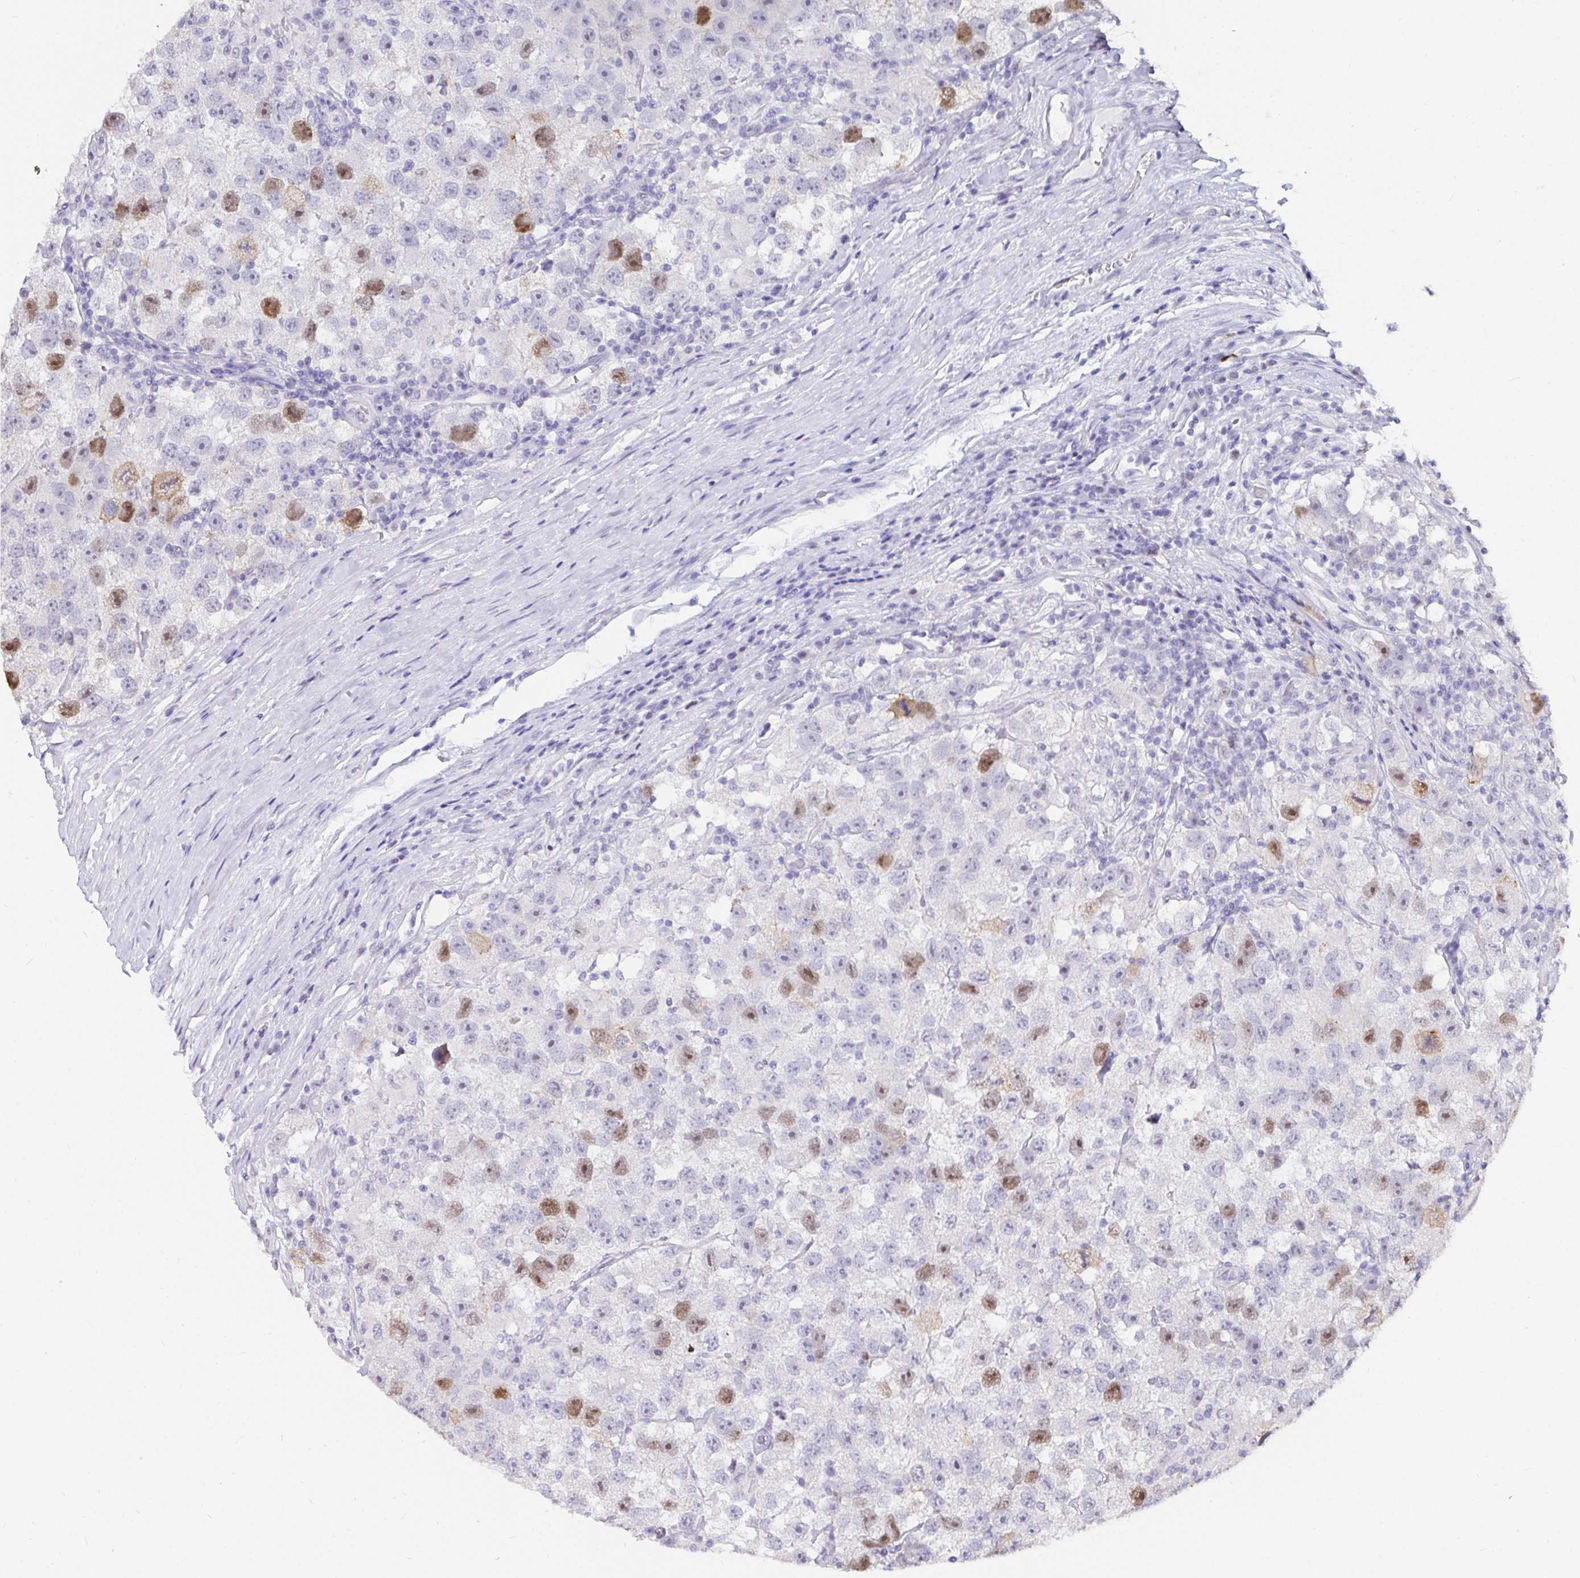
{"staining": {"intensity": "moderate", "quantity": "25%-75%", "location": "nuclear"}, "tissue": "testis cancer", "cell_type": "Tumor cells", "image_type": "cancer", "snomed": [{"axis": "morphology", "description": "Seminoma, NOS"}, {"axis": "topography", "description": "Testis"}], "caption": "Moderate nuclear staining for a protein is appreciated in about 25%-75% of tumor cells of testis cancer (seminoma) using immunohistochemistry.", "gene": "ANLN", "patient": {"sex": "male", "age": 26}}